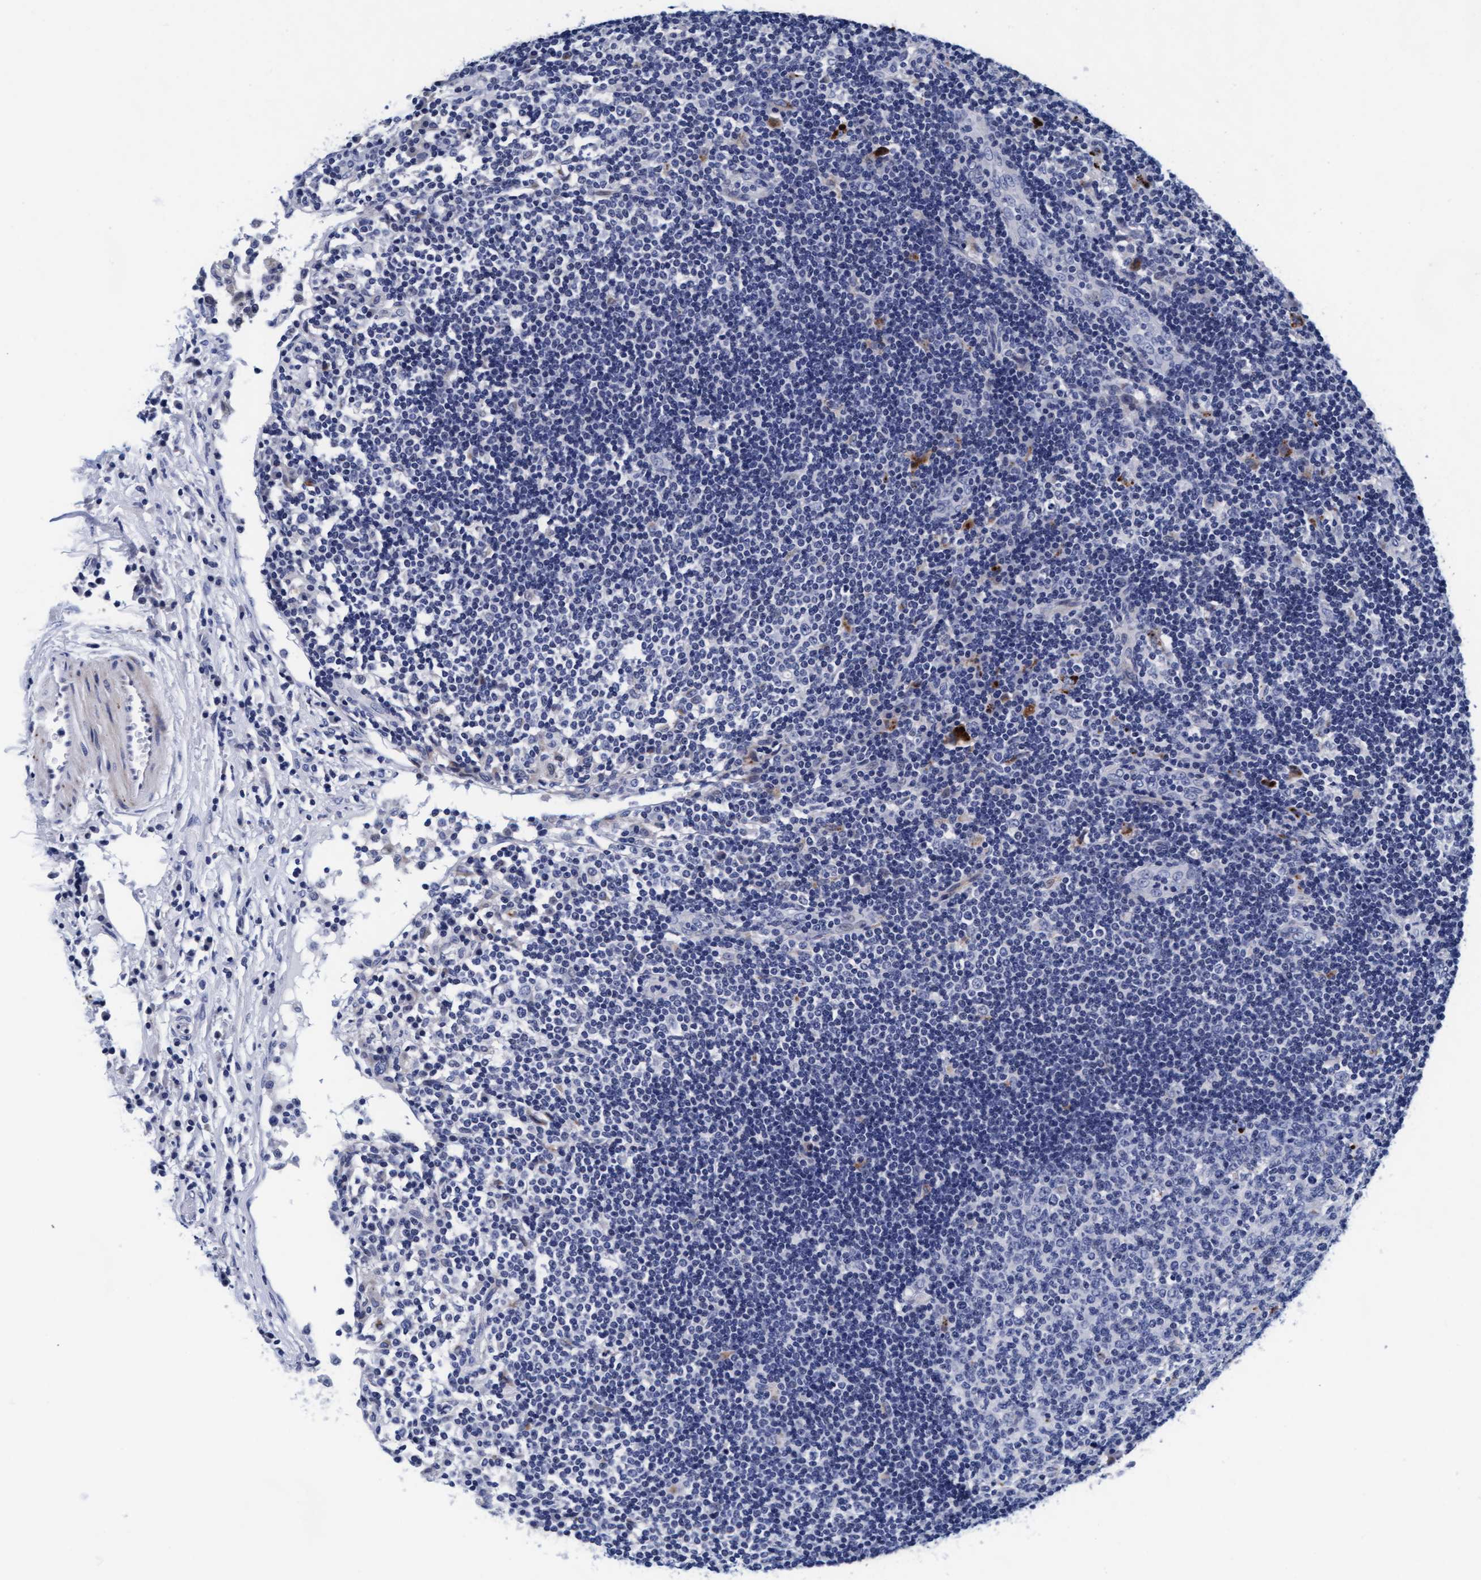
{"staining": {"intensity": "negative", "quantity": "none", "location": "none"}, "tissue": "lymph node", "cell_type": "Germinal center cells", "image_type": "normal", "snomed": [{"axis": "morphology", "description": "Normal tissue, NOS"}, {"axis": "topography", "description": "Lymph node"}], "caption": "This is a micrograph of IHC staining of unremarkable lymph node, which shows no staining in germinal center cells. The staining was performed using DAB to visualize the protein expression in brown, while the nuclei were stained in blue with hematoxylin (Magnification: 20x).", "gene": "ARSG", "patient": {"sex": "female", "age": 53}}